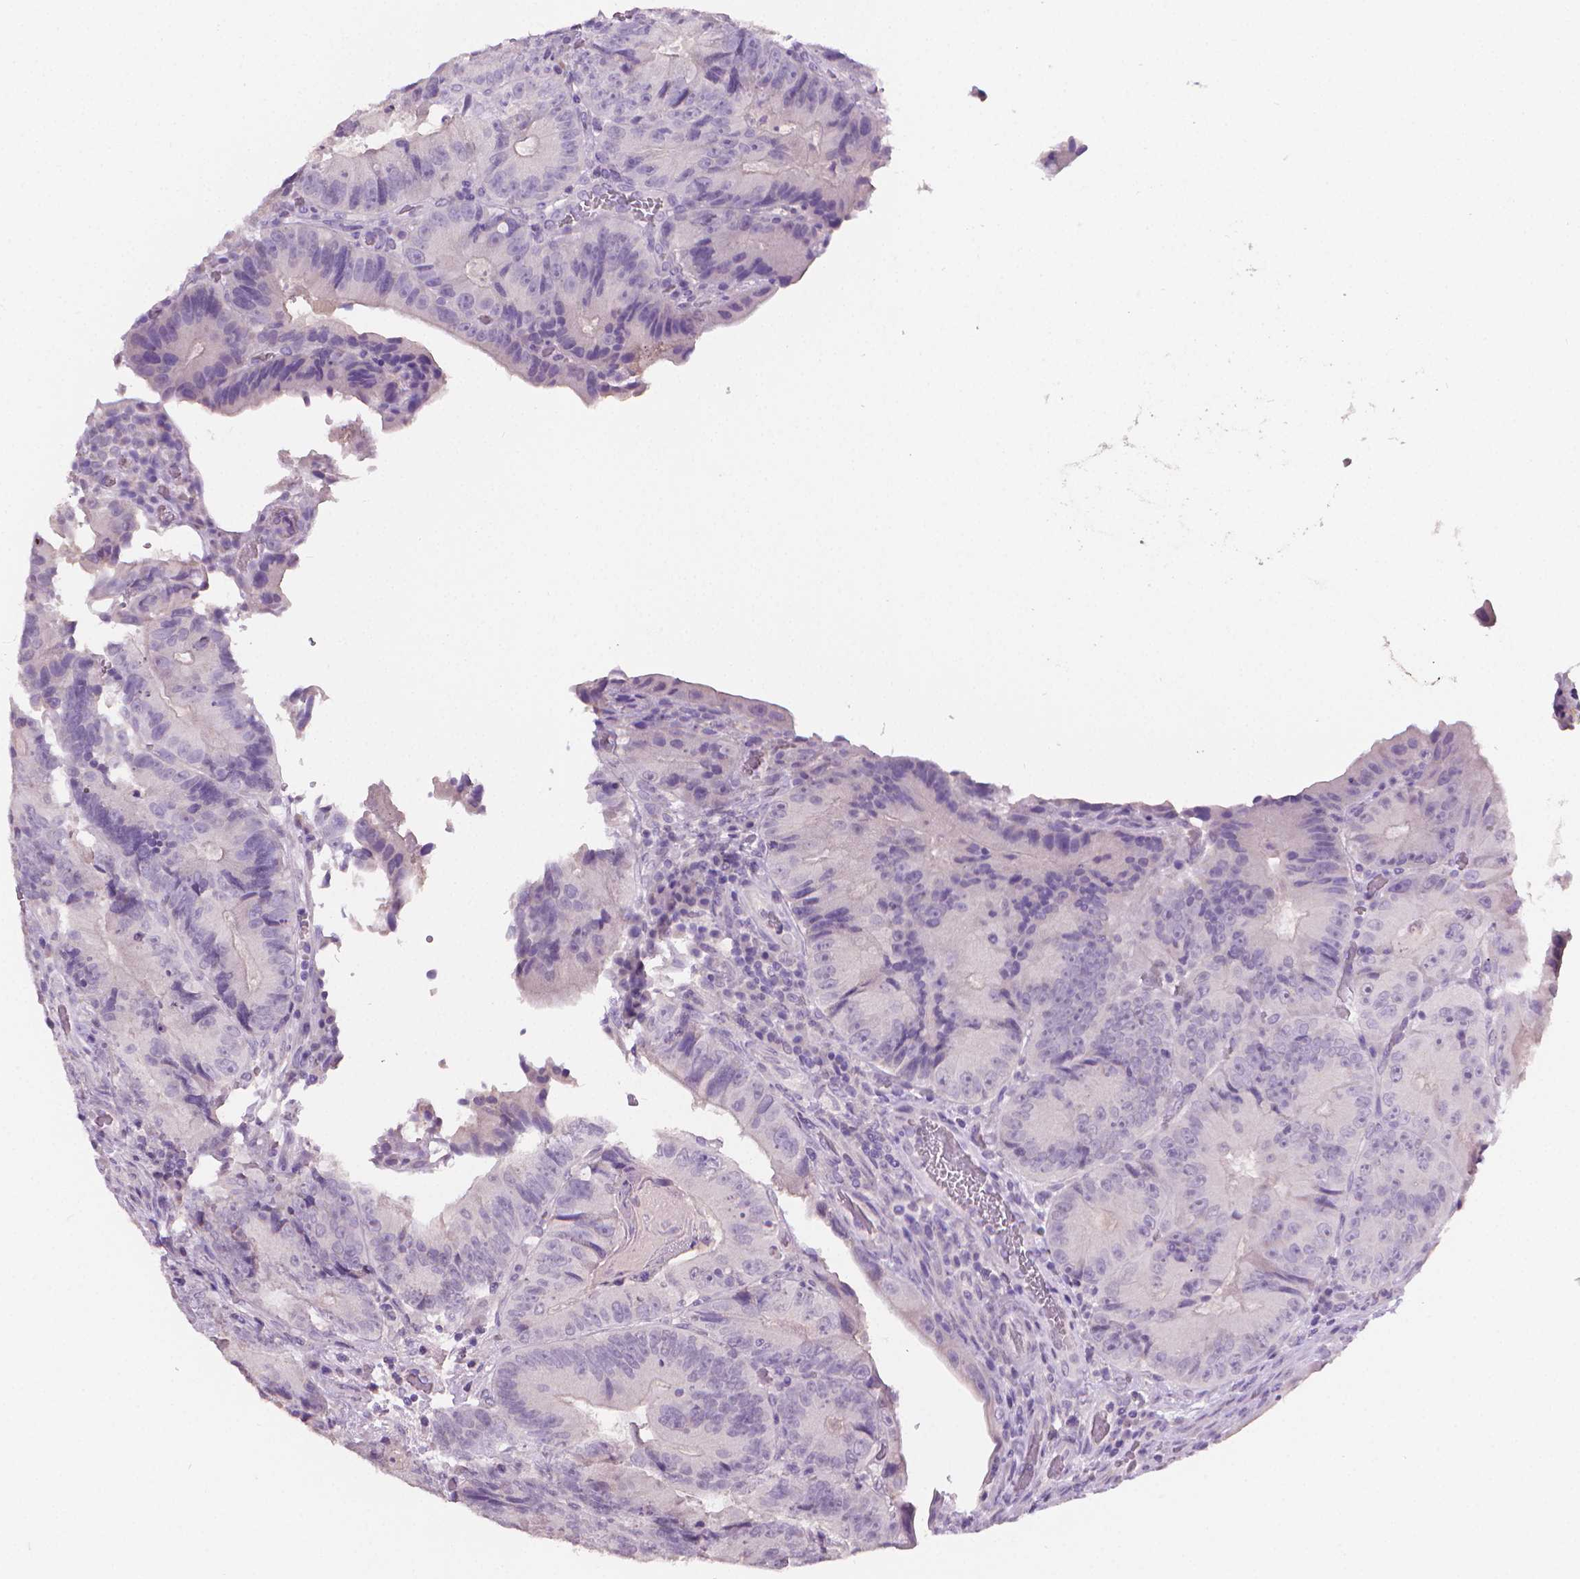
{"staining": {"intensity": "negative", "quantity": "none", "location": "none"}, "tissue": "colorectal cancer", "cell_type": "Tumor cells", "image_type": "cancer", "snomed": [{"axis": "morphology", "description": "Adenocarcinoma, NOS"}, {"axis": "topography", "description": "Colon"}], "caption": "DAB (3,3'-diaminobenzidine) immunohistochemical staining of colorectal cancer demonstrates no significant positivity in tumor cells.", "gene": "TNNI2", "patient": {"sex": "female", "age": 86}}